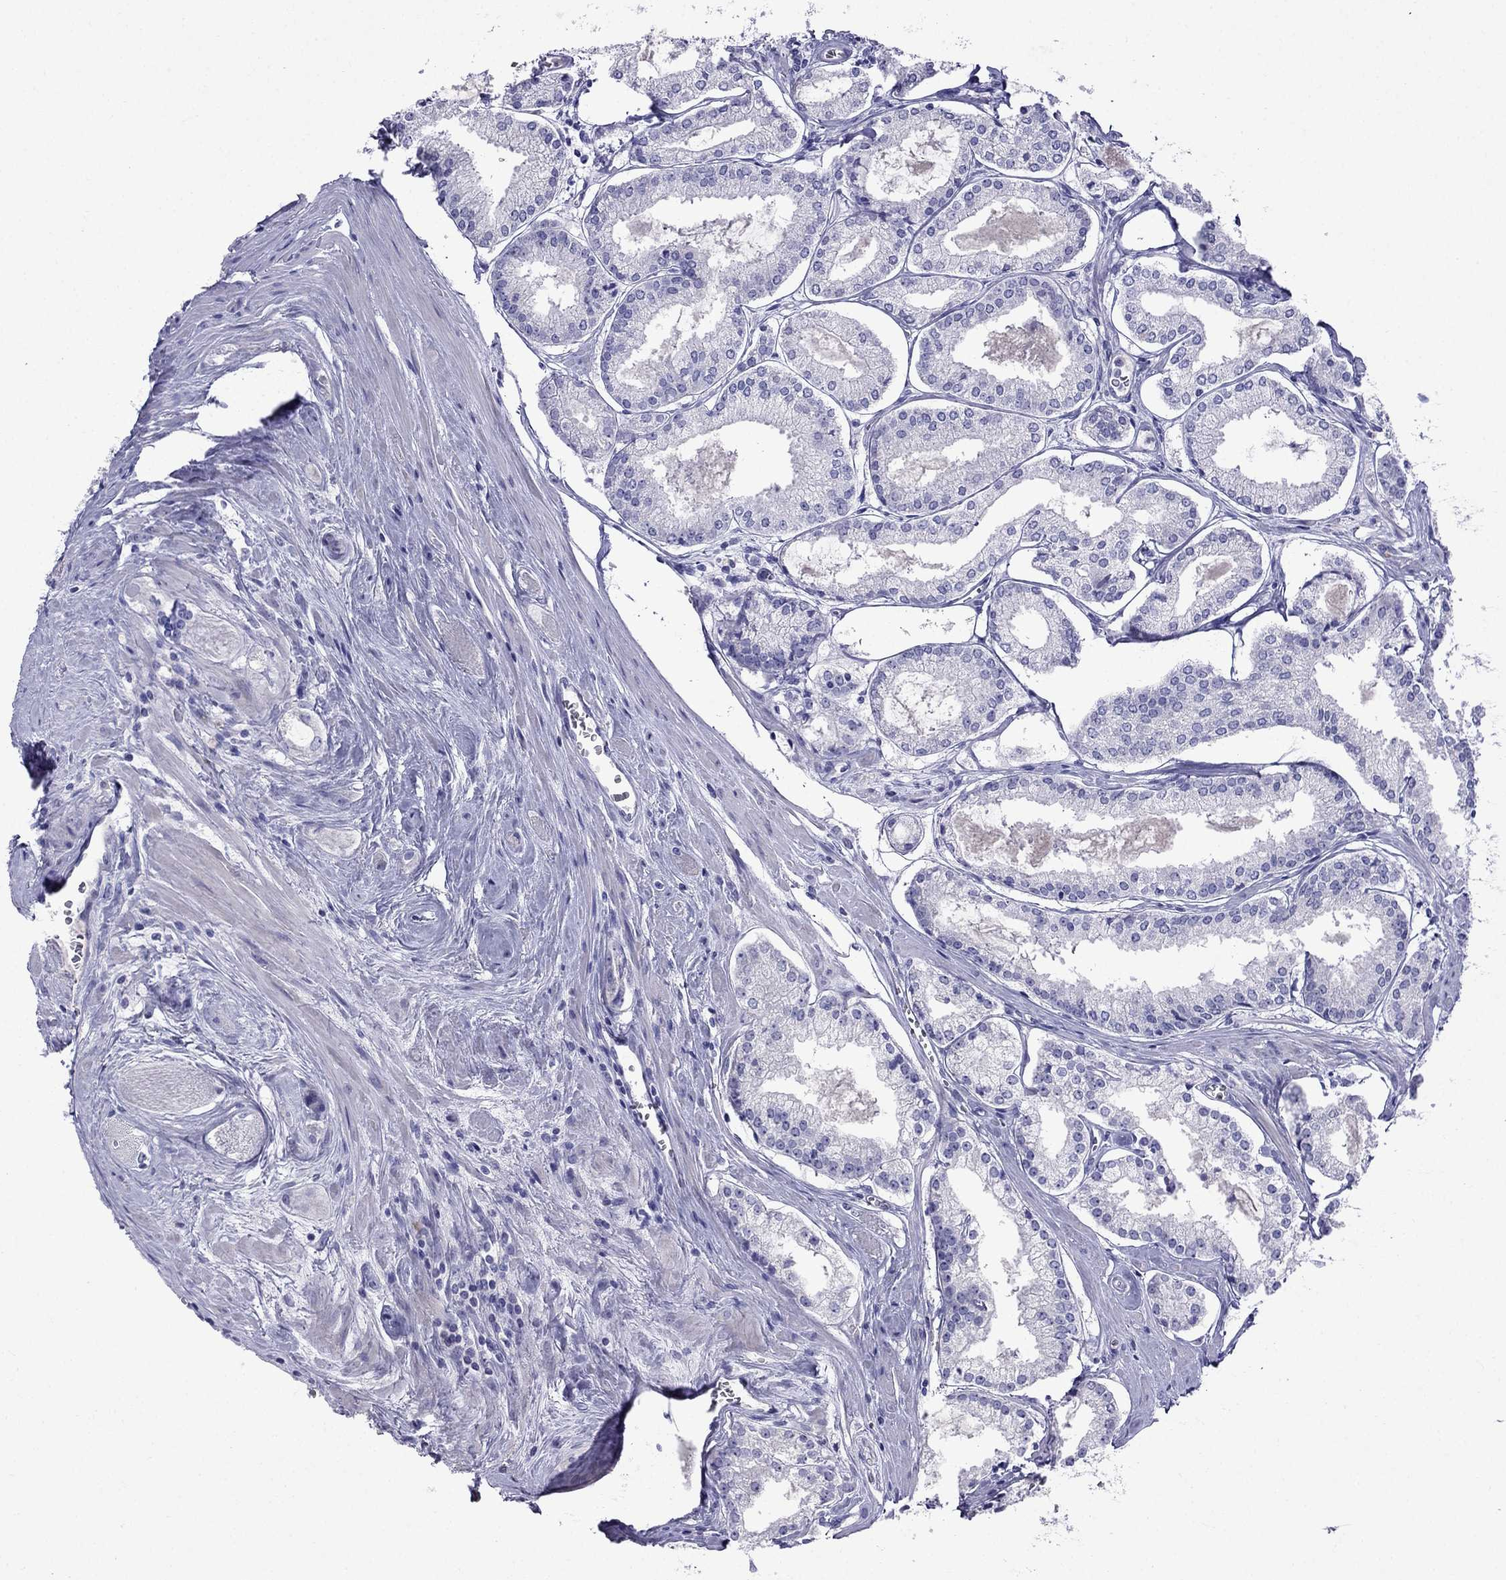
{"staining": {"intensity": "negative", "quantity": "none", "location": "none"}, "tissue": "prostate cancer", "cell_type": "Tumor cells", "image_type": "cancer", "snomed": [{"axis": "morphology", "description": "Adenocarcinoma, NOS"}, {"axis": "topography", "description": "Prostate"}], "caption": "Immunohistochemistry histopathology image of human prostate cancer (adenocarcinoma) stained for a protein (brown), which exhibits no expression in tumor cells.", "gene": "PATE1", "patient": {"sex": "male", "age": 72}}